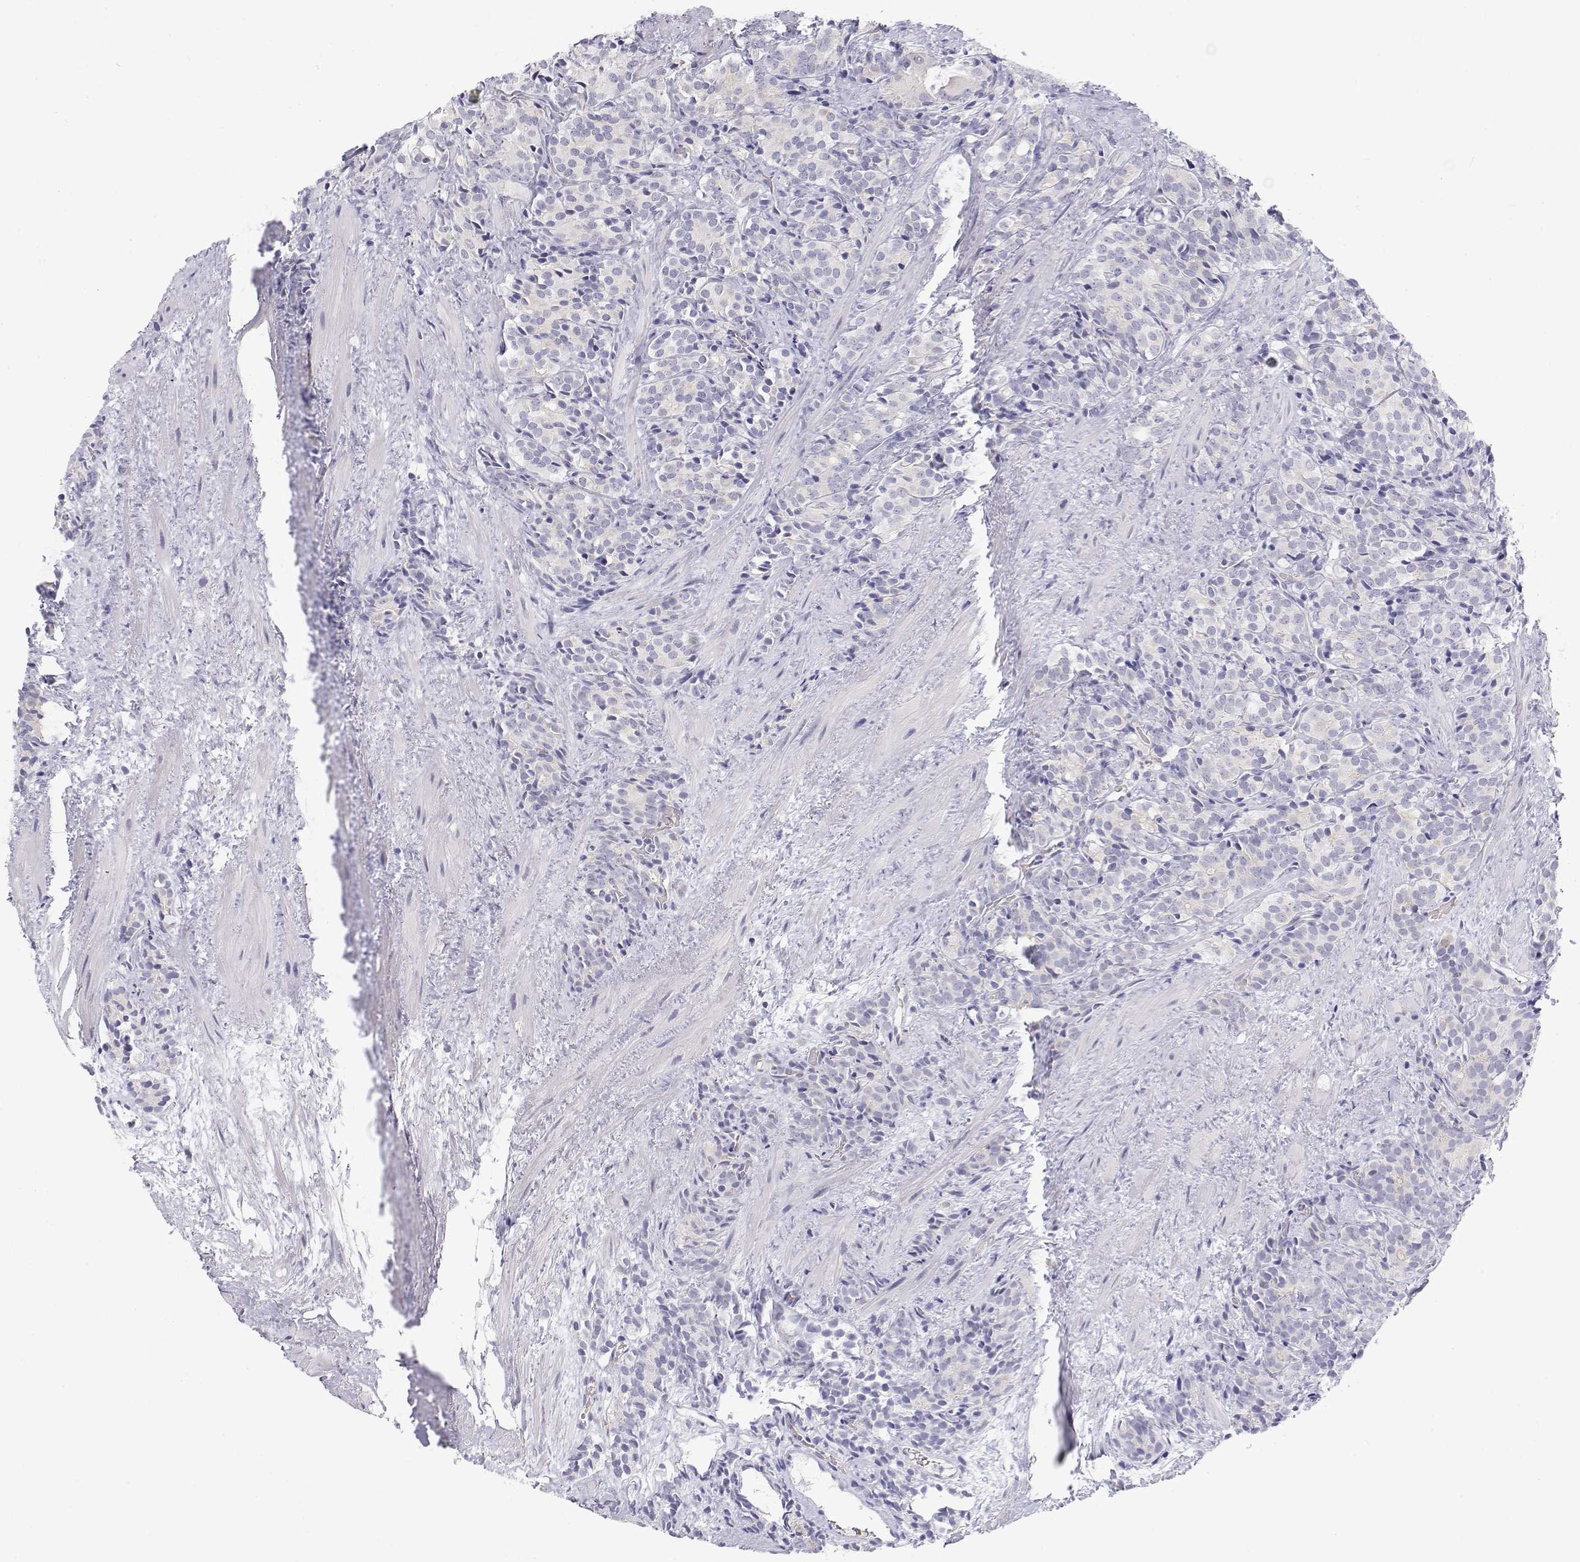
{"staining": {"intensity": "negative", "quantity": "none", "location": "none"}, "tissue": "prostate cancer", "cell_type": "Tumor cells", "image_type": "cancer", "snomed": [{"axis": "morphology", "description": "Adenocarcinoma, High grade"}, {"axis": "topography", "description": "Prostate"}], "caption": "Prostate adenocarcinoma (high-grade) was stained to show a protein in brown. There is no significant positivity in tumor cells.", "gene": "MISP", "patient": {"sex": "male", "age": 84}}